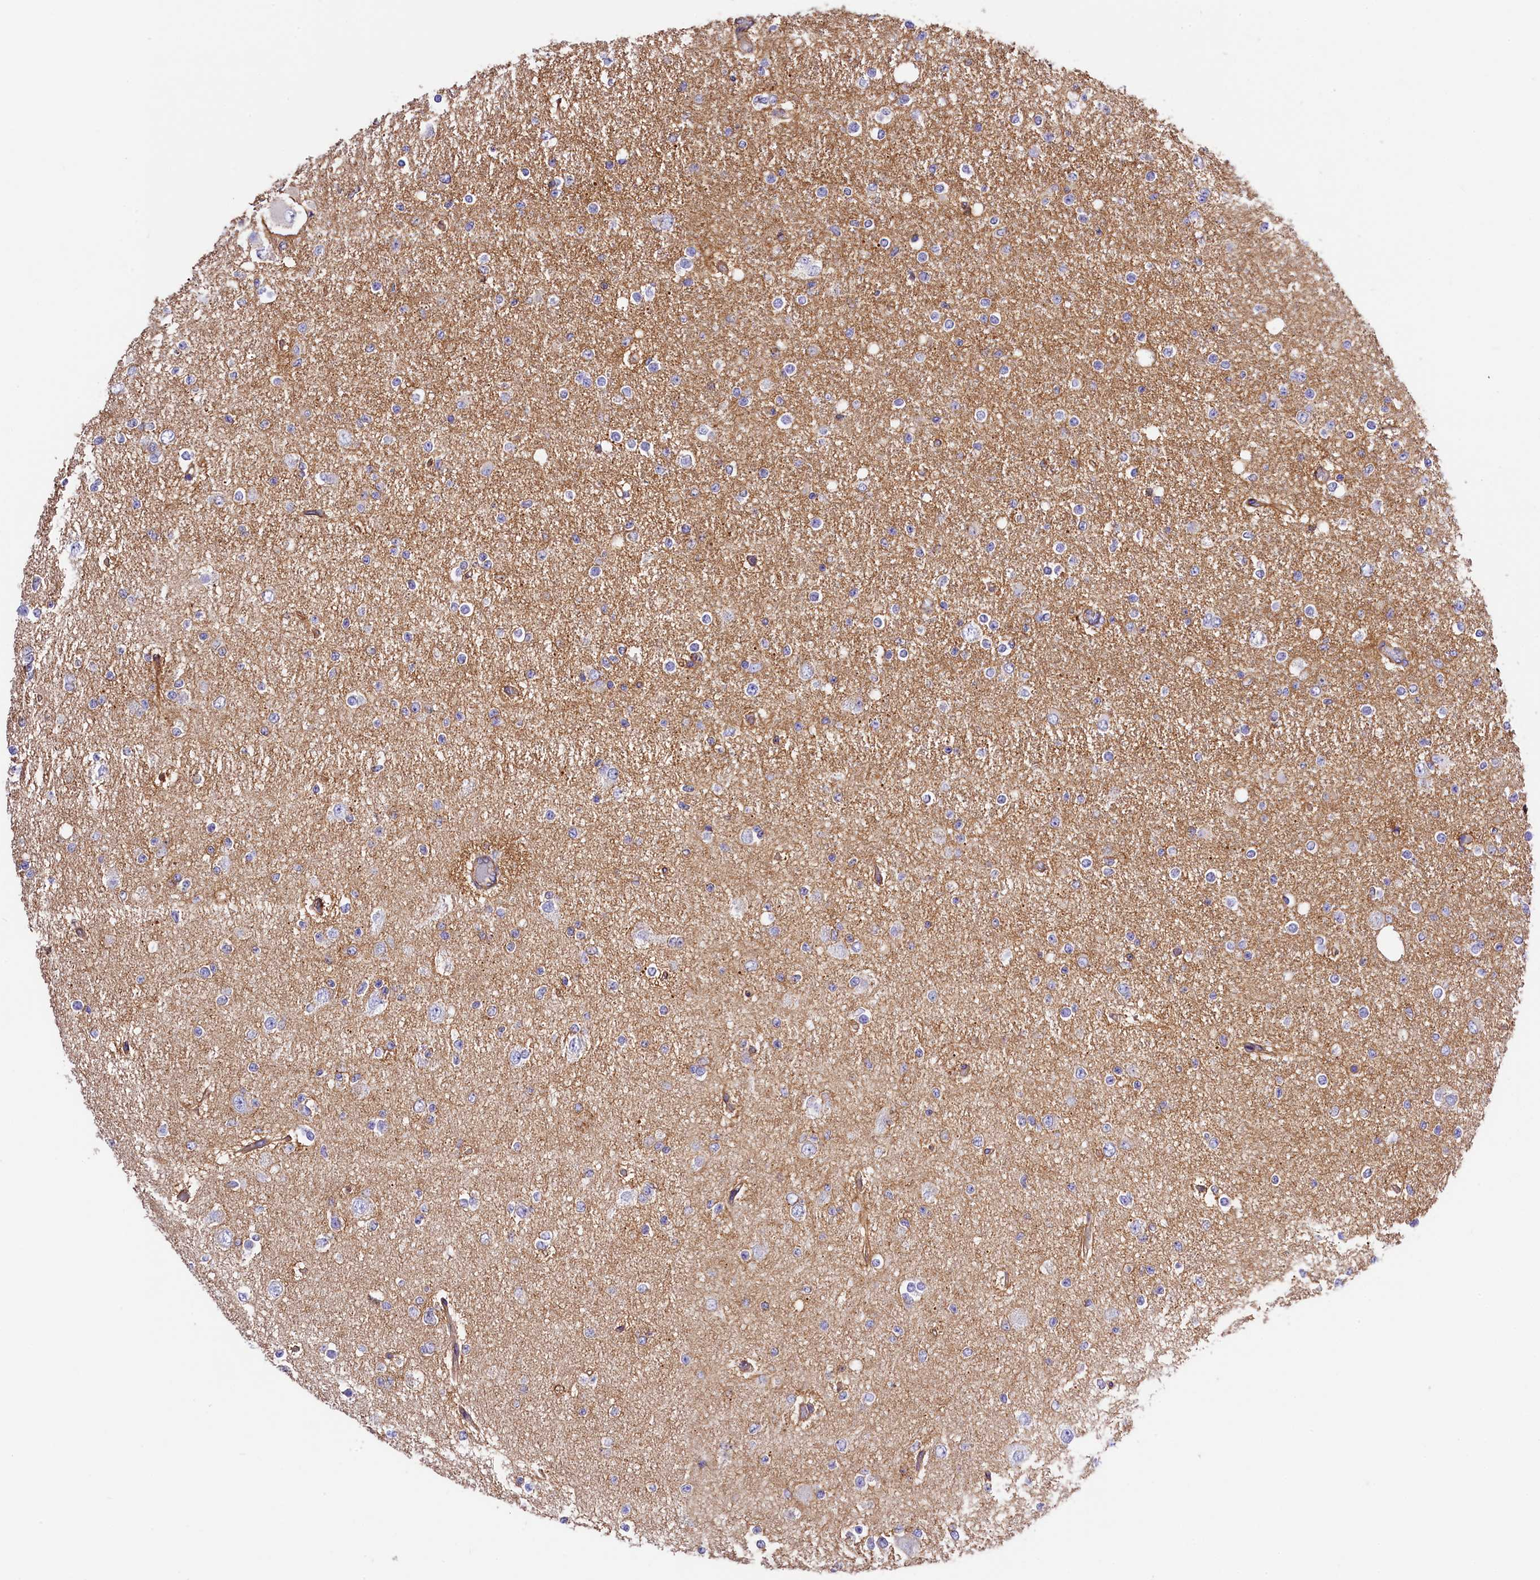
{"staining": {"intensity": "negative", "quantity": "none", "location": "none"}, "tissue": "glioma", "cell_type": "Tumor cells", "image_type": "cancer", "snomed": [{"axis": "morphology", "description": "Glioma, malignant, Low grade"}, {"axis": "topography", "description": "Brain"}], "caption": "IHC micrograph of neoplastic tissue: human glioma stained with DAB shows no significant protein positivity in tumor cells.", "gene": "ATP2B4", "patient": {"sex": "female", "age": 22}}